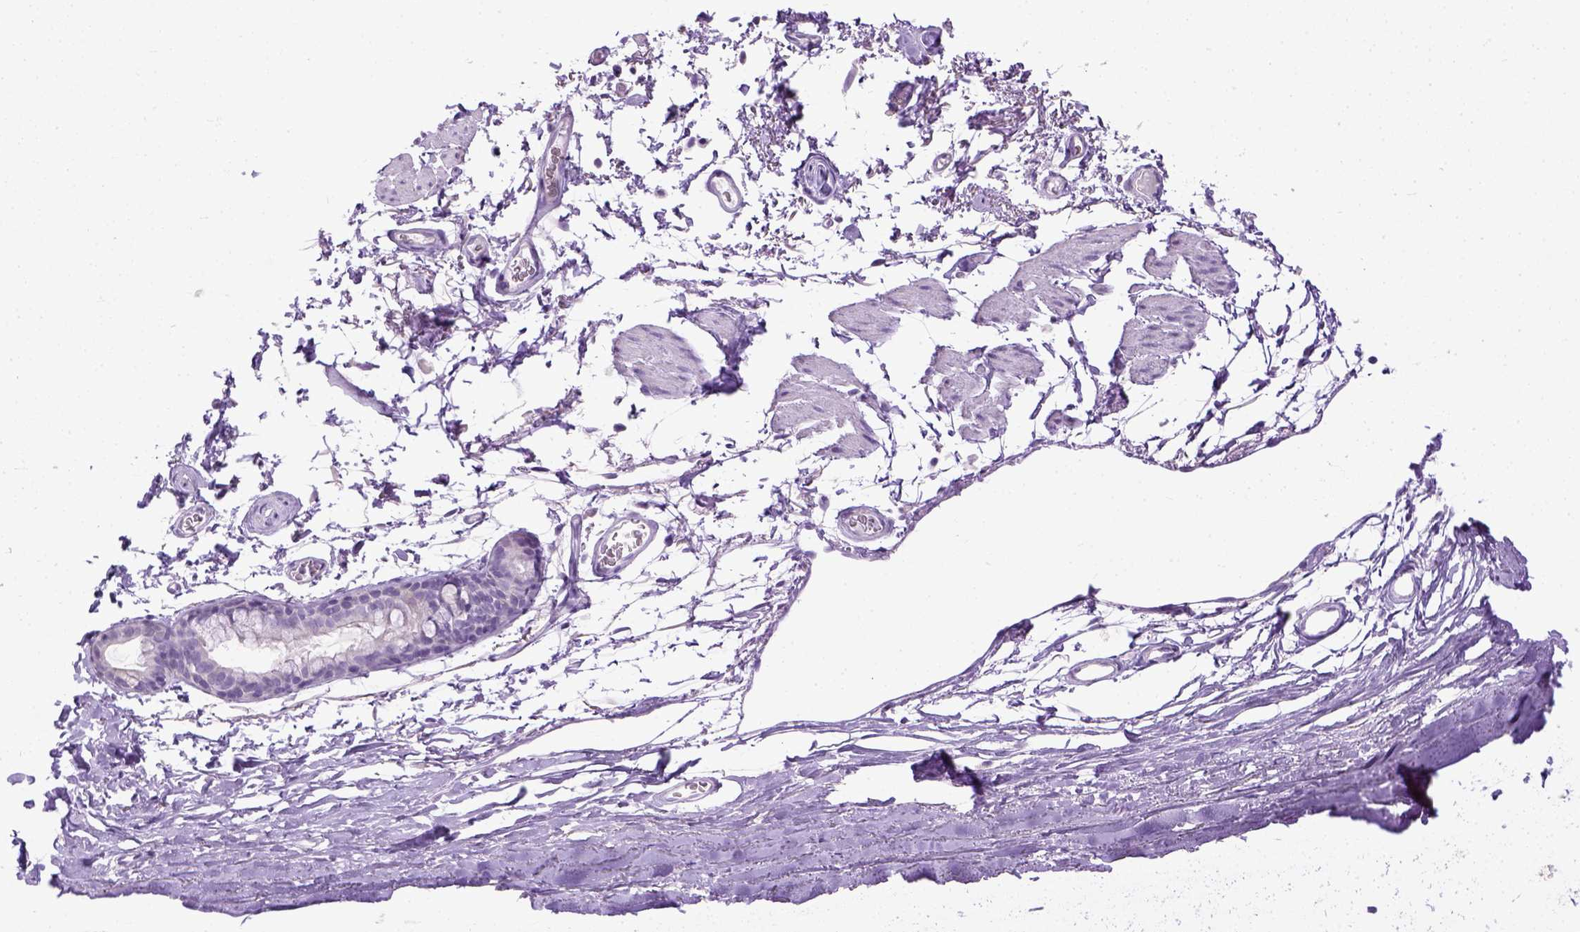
{"staining": {"intensity": "negative", "quantity": "none", "location": "none"}, "tissue": "adipose tissue", "cell_type": "Adipocytes", "image_type": "normal", "snomed": [{"axis": "morphology", "description": "Normal tissue, NOS"}, {"axis": "topography", "description": "Cartilage tissue"}, {"axis": "topography", "description": "Bronchus"}], "caption": "The immunohistochemistry photomicrograph has no significant staining in adipocytes of adipose tissue. Nuclei are stained in blue.", "gene": "CYP24A1", "patient": {"sex": "female", "age": 79}}